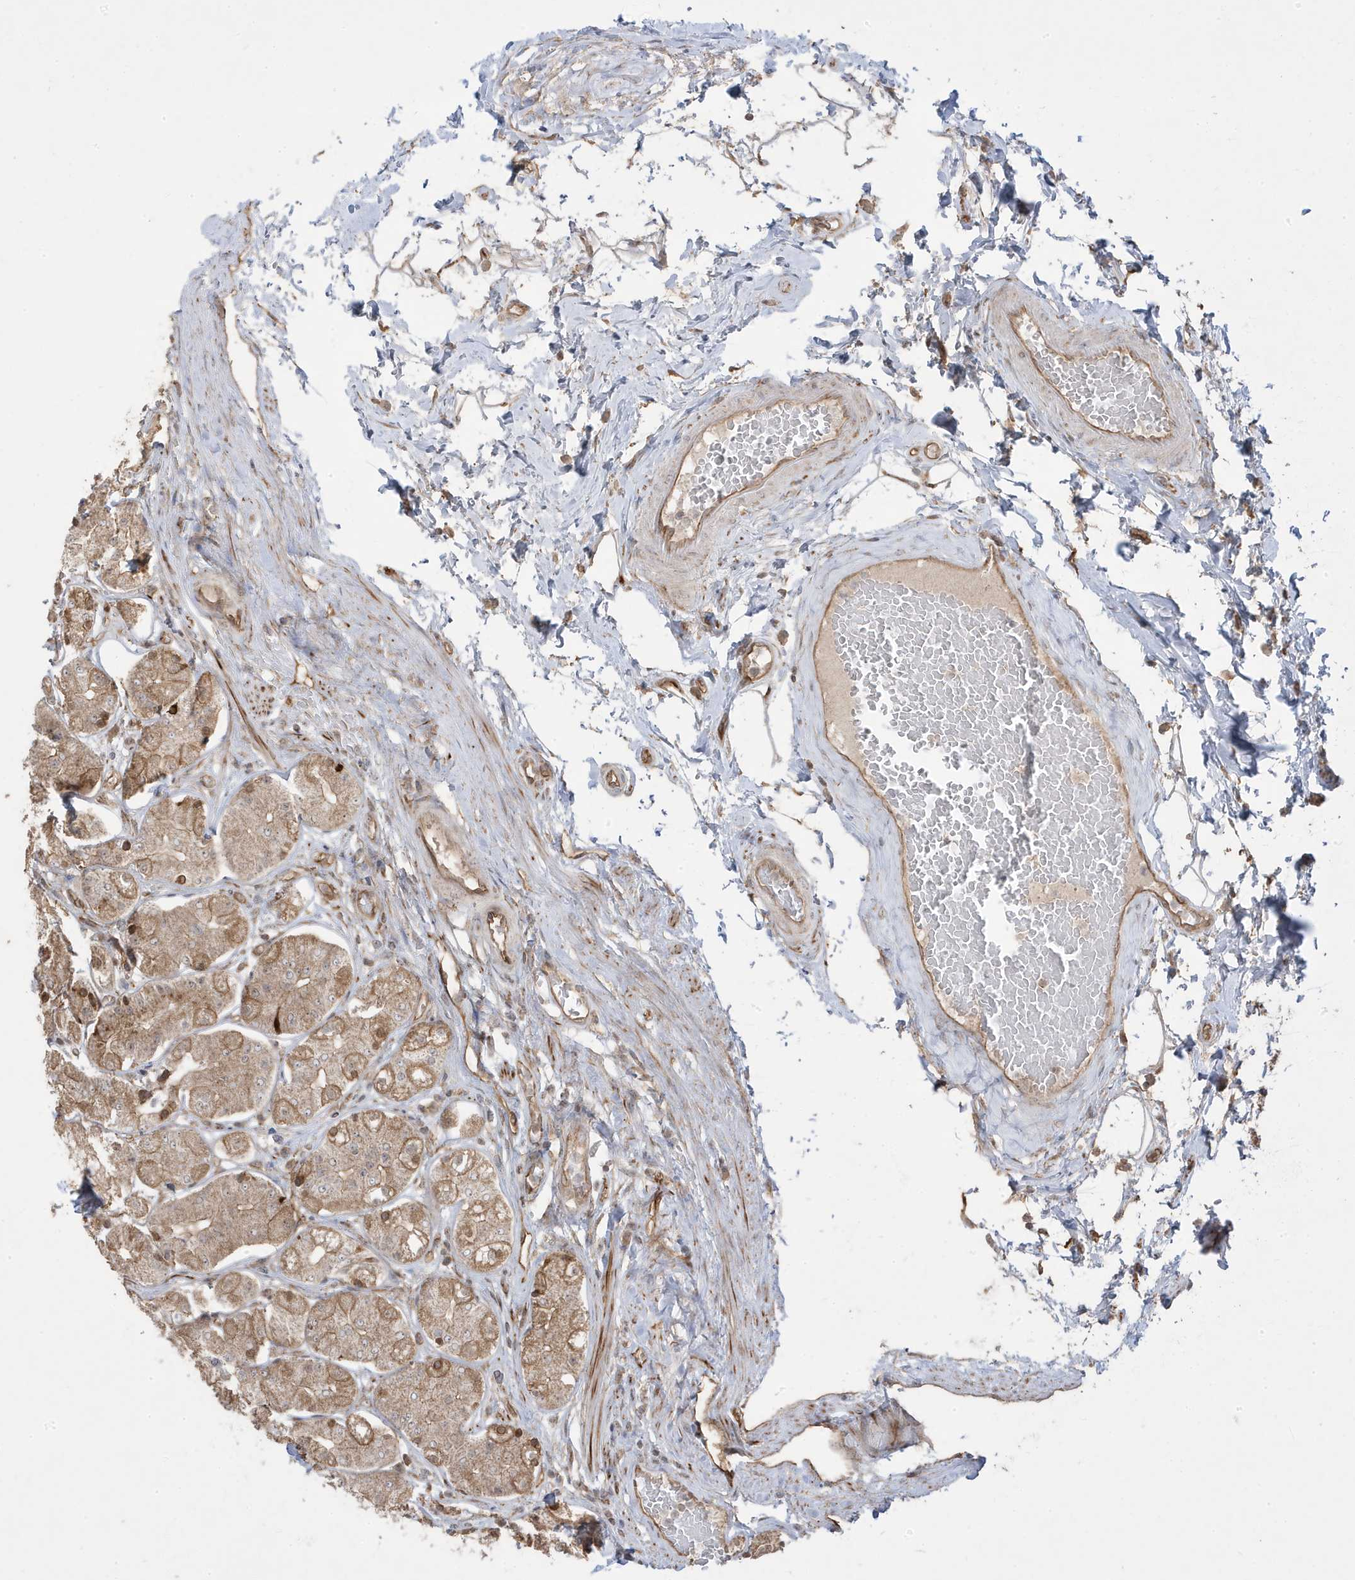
{"staining": {"intensity": "moderate", "quantity": ">75%", "location": "cytoplasmic/membranous"}, "tissue": "stomach", "cell_type": "Glandular cells", "image_type": "normal", "snomed": [{"axis": "morphology", "description": "Normal tissue, NOS"}, {"axis": "topography", "description": "Stomach"}, {"axis": "topography", "description": "Stomach, lower"}], "caption": "Immunohistochemistry histopathology image of unremarkable stomach: stomach stained using IHC shows medium levels of moderate protein expression localized specifically in the cytoplasmic/membranous of glandular cells, appearing as a cytoplasmic/membranous brown color.", "gene": "DNAJC12", "patient": {"sex": "female", "age": 56}}